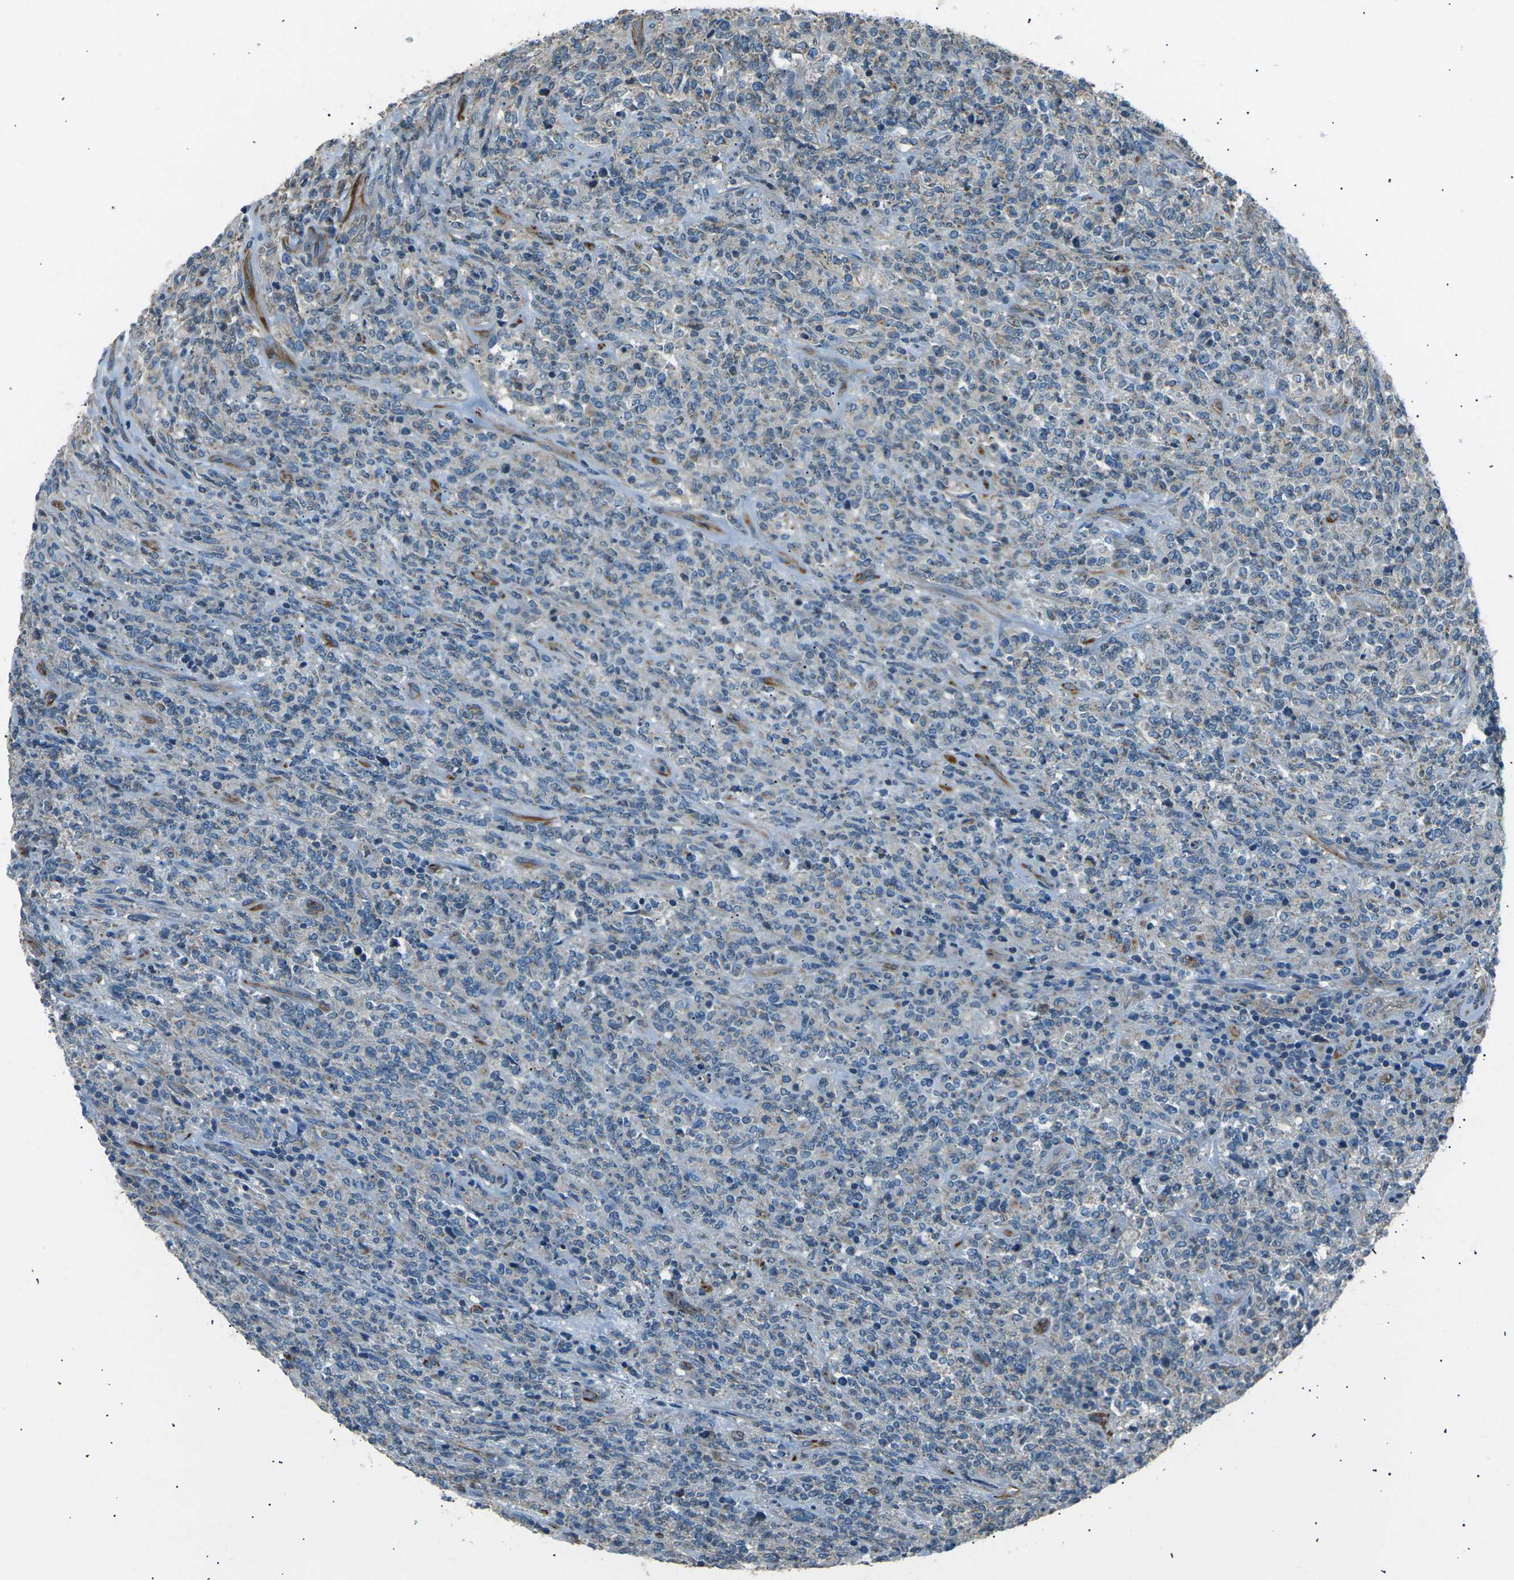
{"staining": {"intensity": "negative", "quantity": "none", "location": "none"}, "tissue": "lymphoma", "cell_type": "Tumor cells", "image_type": "cancer", "snomed": [{"axis": "morphology", "description": "Malignant lymphoma, non-Hodgkin's type, High grade"}, {"axis": "topography", "description": "Soft tissue"}], "caption": "Immunohistochemistry (IHC) of human high-grade malignant lymphoma, non-Hodgkin's type shows no positivity in tumor cells.", "gene": "SLK", "patient": {"sex": "male", "age": 18}}